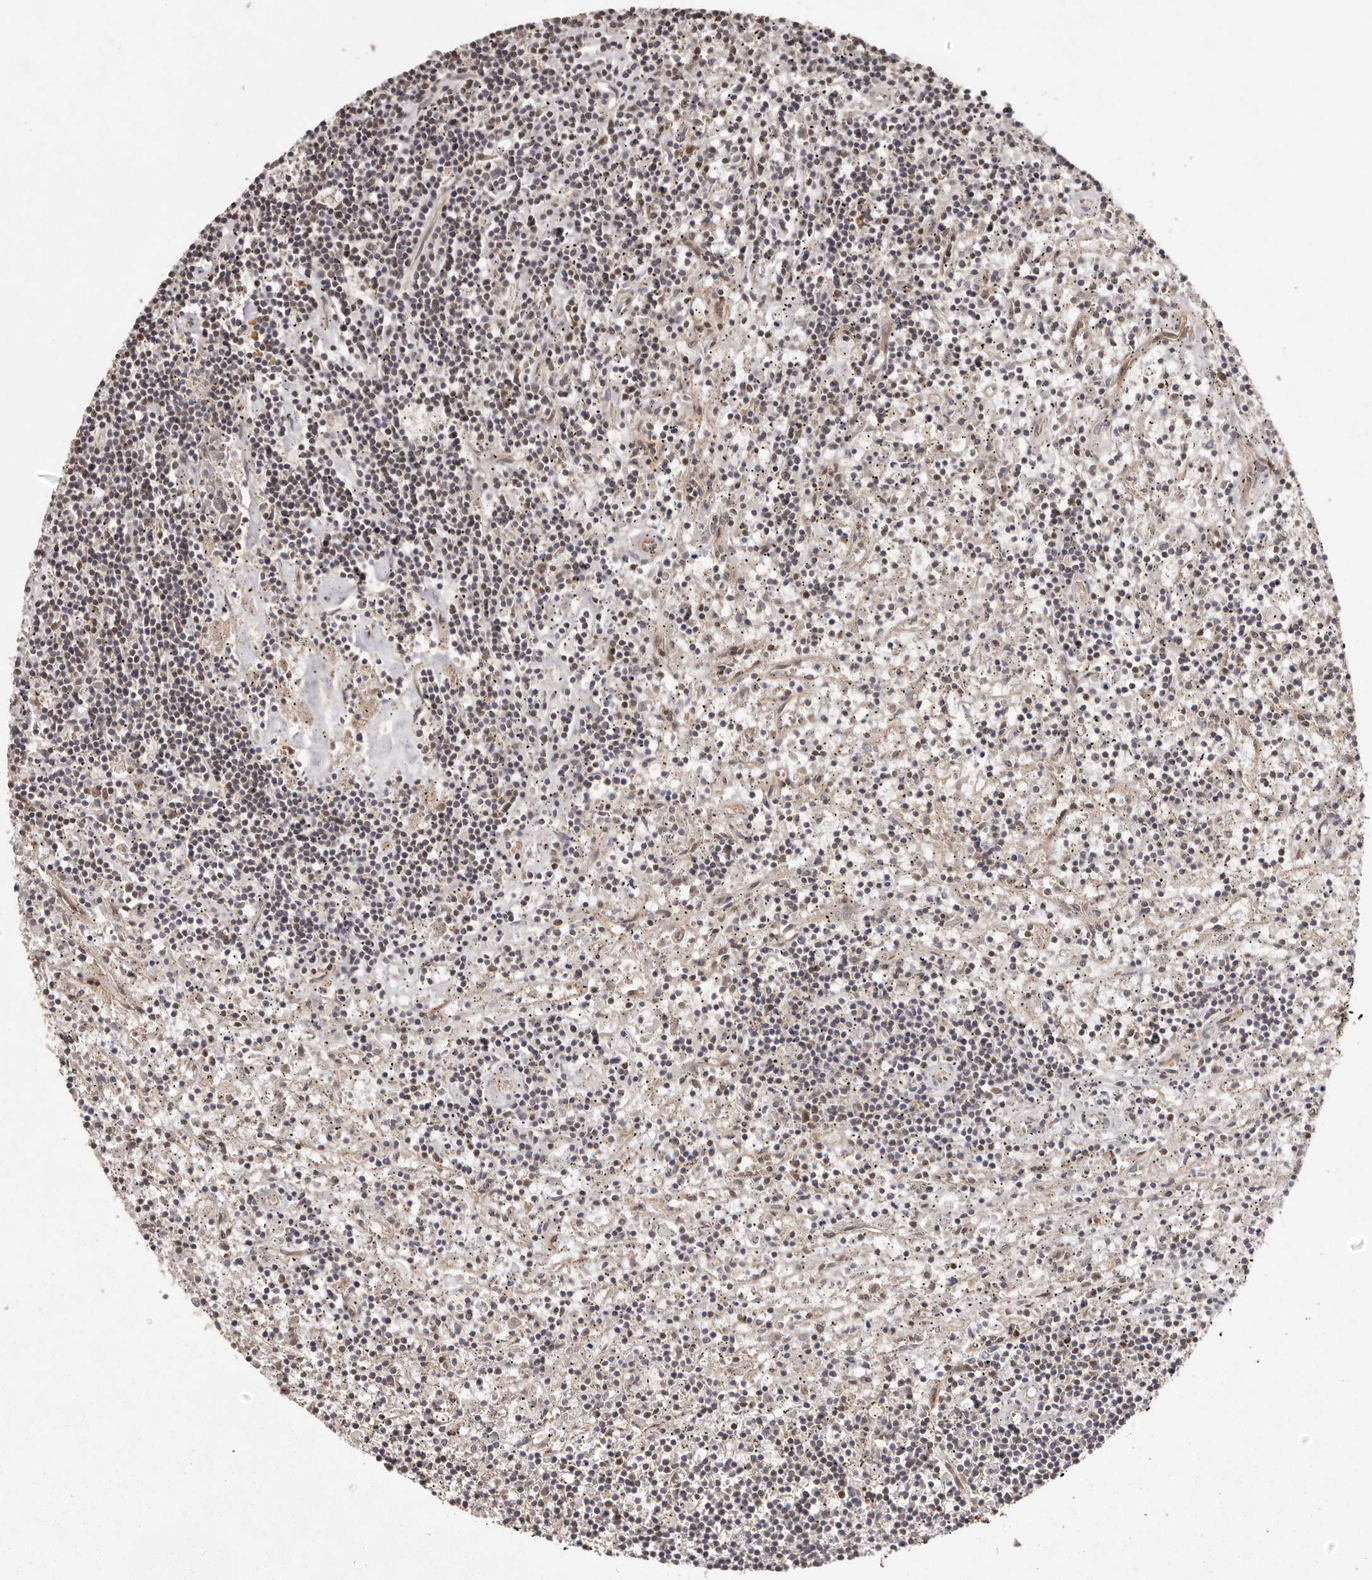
{"staining": {"intensity": "negative", "quantity": "none", "location": "none"}, "tissue": "lymphoma", "cell_type": "Tumor cells", "image_type": "cancer", "snomed": [{"axis": "morphology", "description": "Malignant lymphoma, non-Hodgkin's type, Low grade"}, {"axis": "topography", "description": "Spleen"}], "caption": "Low-grade malignant lymphoma, non-Hodgkin's type was stained to show a protein in brown. There is no significant staining in tumor cells. Brightfield microscopy of immunohistochemistry stained with DAB (3,3'-diaminobenzidine) (brown) and hematoxylin (blue), captured at high magnification.", "gene": "NFKBIA", "patient": {"sex": "male", "age": 76}}